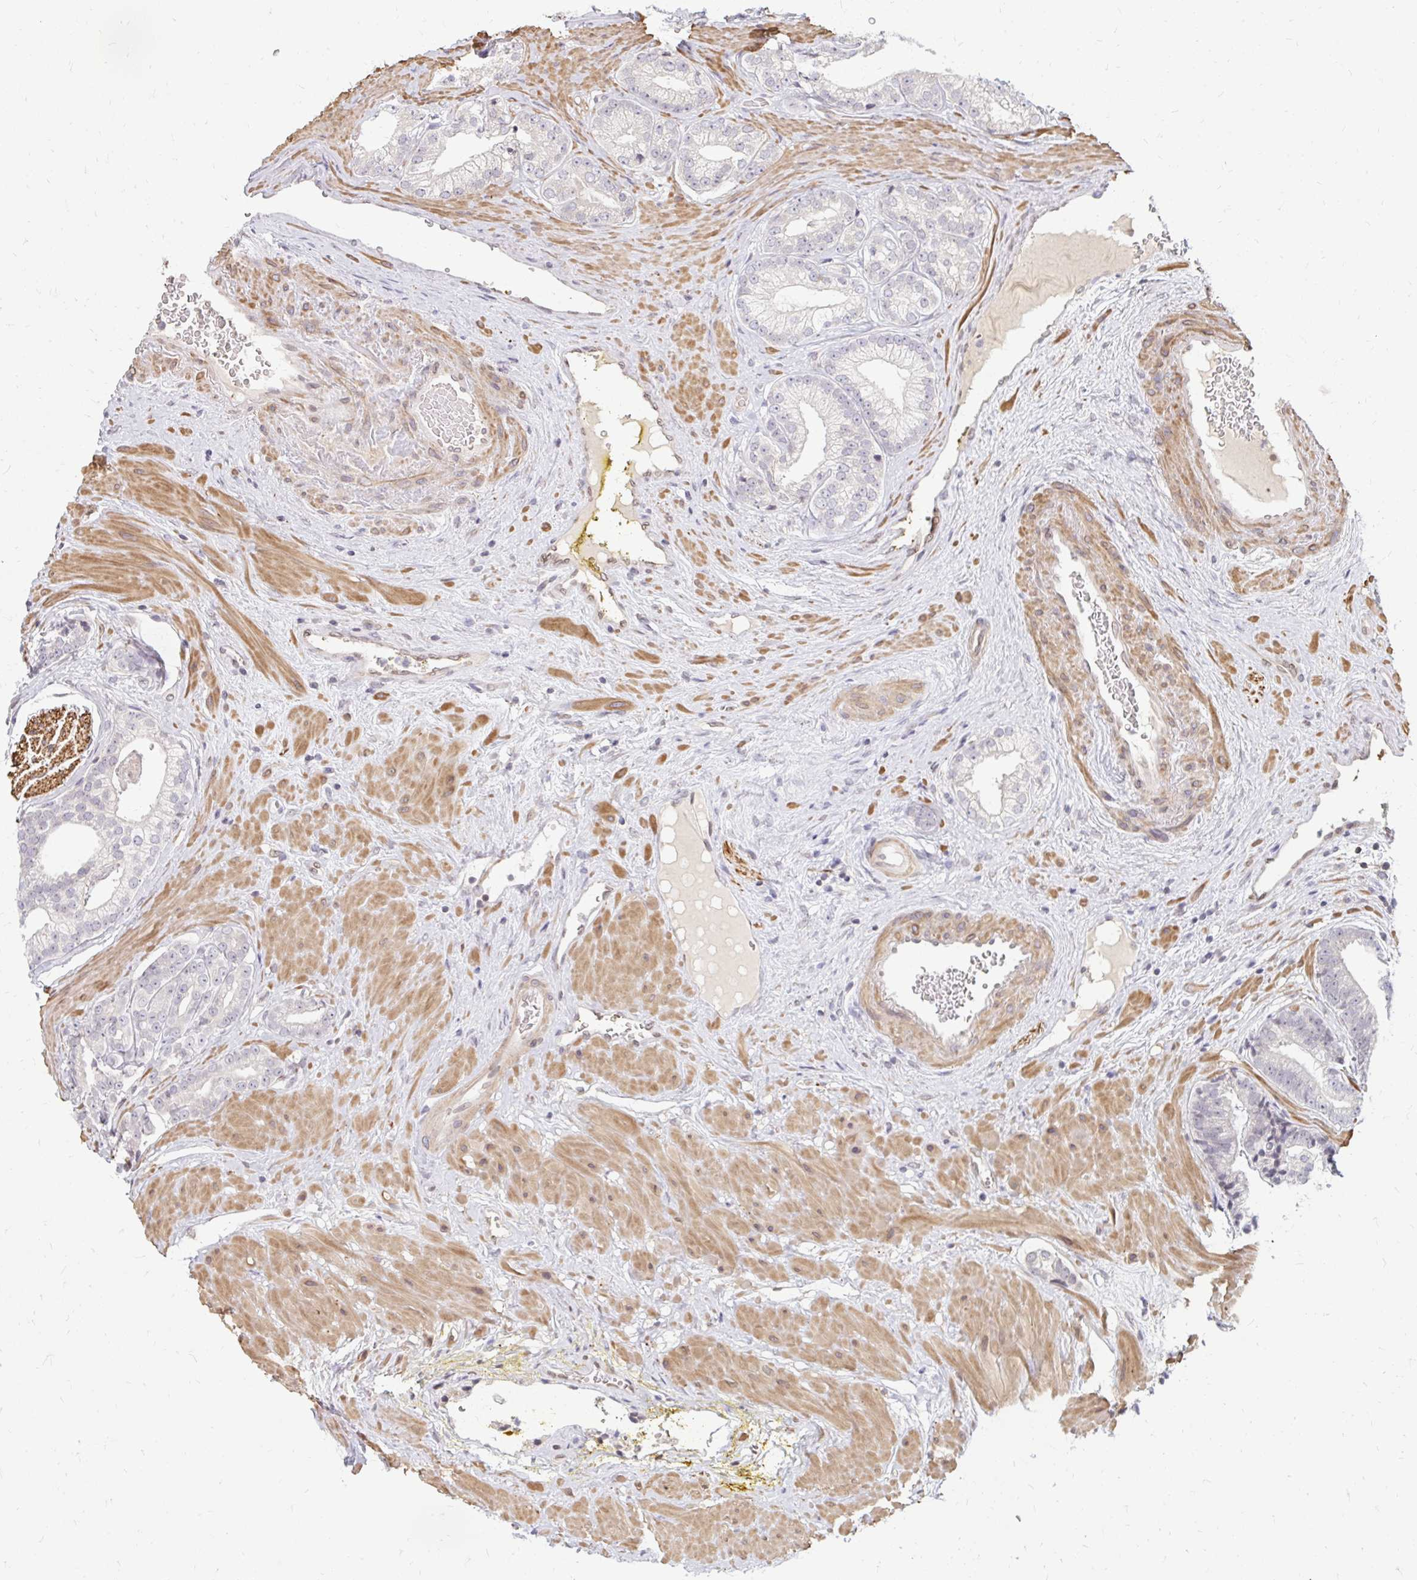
{"staining": {"intensity": "negative", "quantity": "none", "location": "none"}, "tissue": "prostate cancer", "cell_type": "Tumor cells", "image_type": "cancer", "snomed": [{"axis": "morphology", "description": "Adenocarcinoma, Low grade"}, {"axis": "topography", "description": "Prostate"}], "caption": "A micrograph of human prostate low-grade adenocarcinoma is negative for staining in tumor cells.", "gene": "GPC5", "patient": {"sex": "male", "age": 61}}